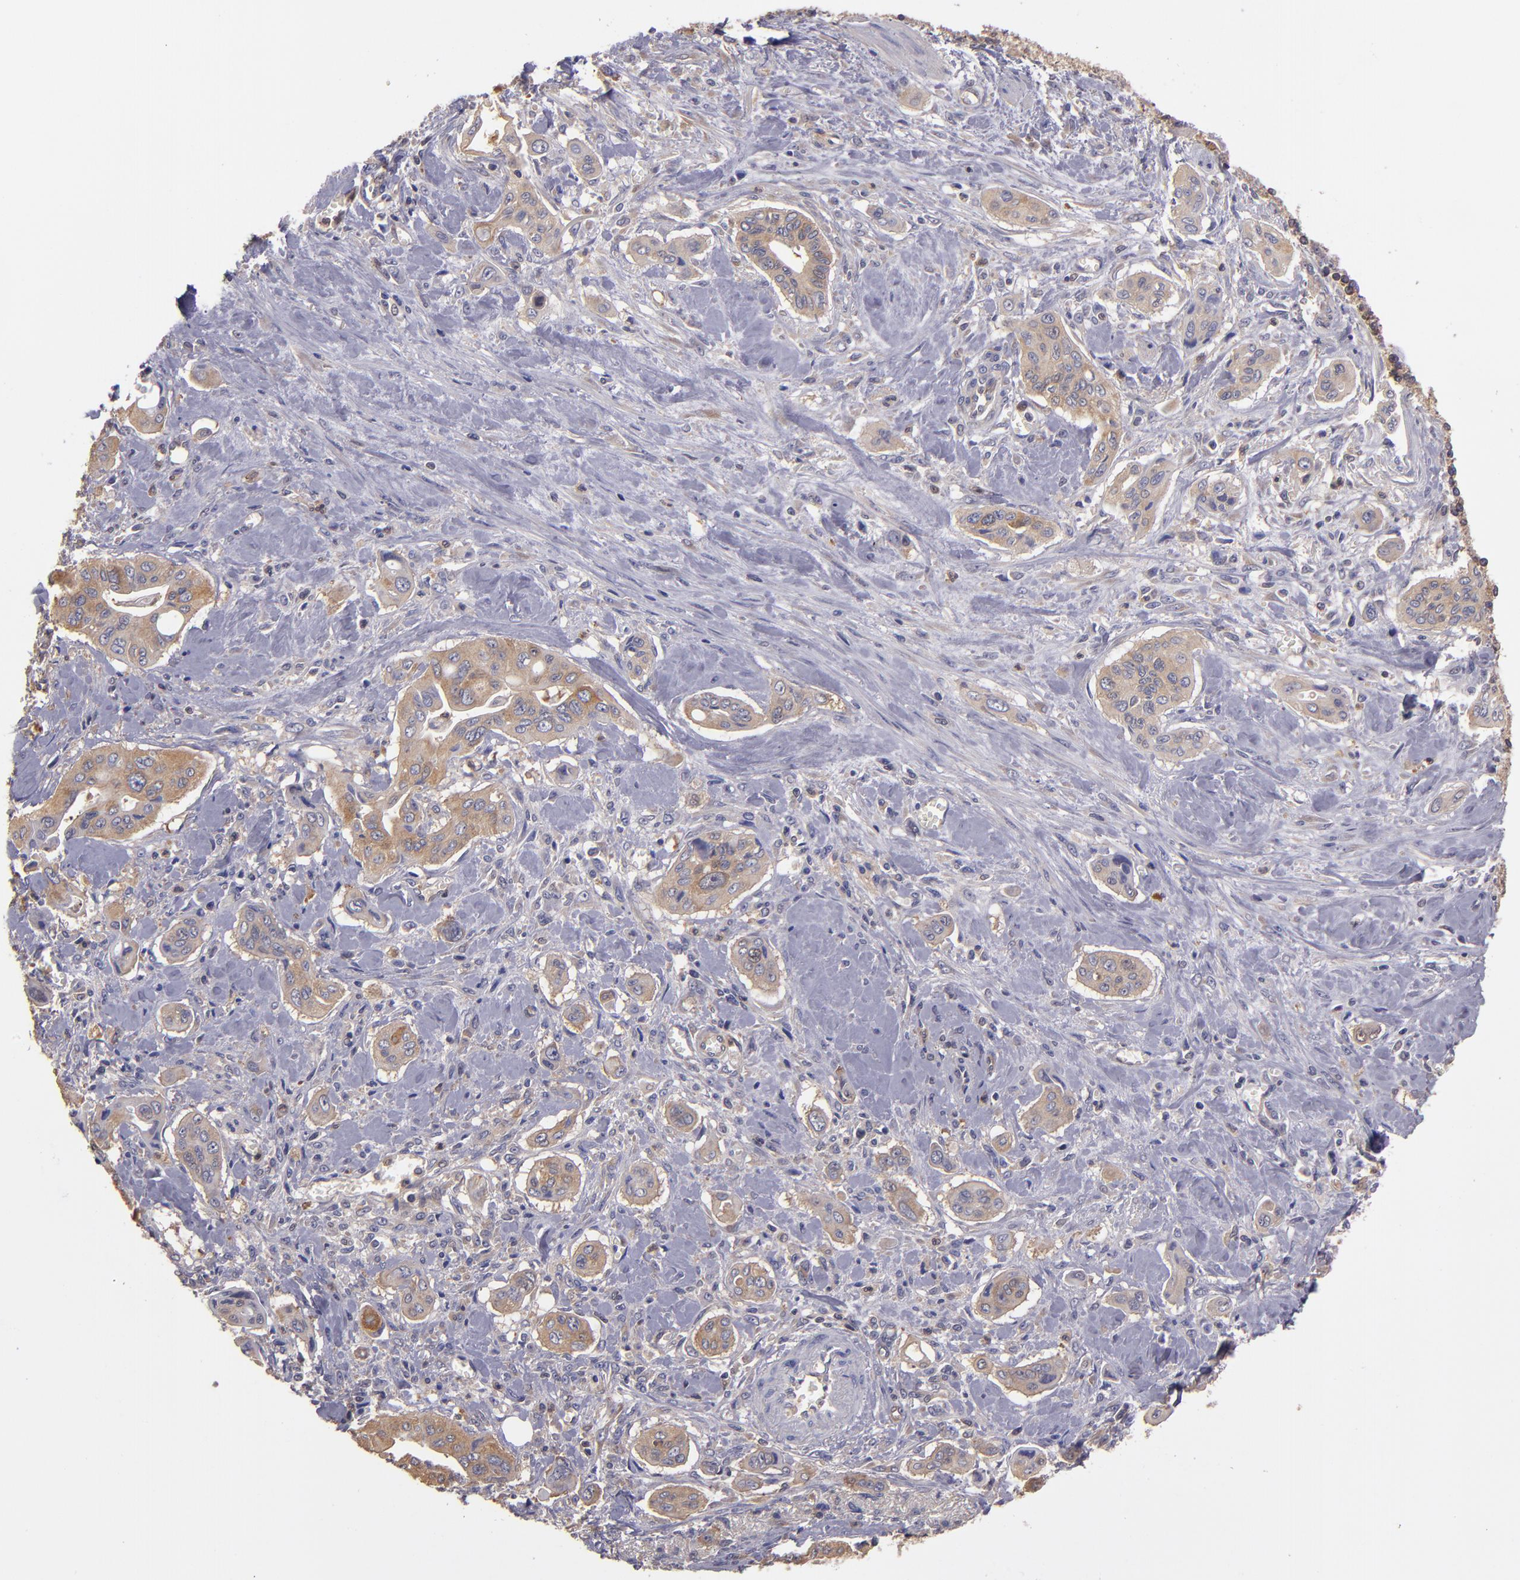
{"staining": {"intensity": "weak", "quantity": ">75%", "location": "cytoplasmic/membranous"}, "tissue": "pancreatic cancer", "cell_type": "Tumor cells", "image_type": "cancer", "snomed": [{"axis": "morphology", "description": "Adenocarcinoma, NOS"}, {"axis": "topography", "description": "Pancreas"}], "caption": "A histopathology image of human pancreatic adenocarcinoma stained for a protein displays weak cytoplasmic/membranous brown staining in tumor cells.", "gene": "CARS1", "patient": {"sex": "male", "age": 77}}